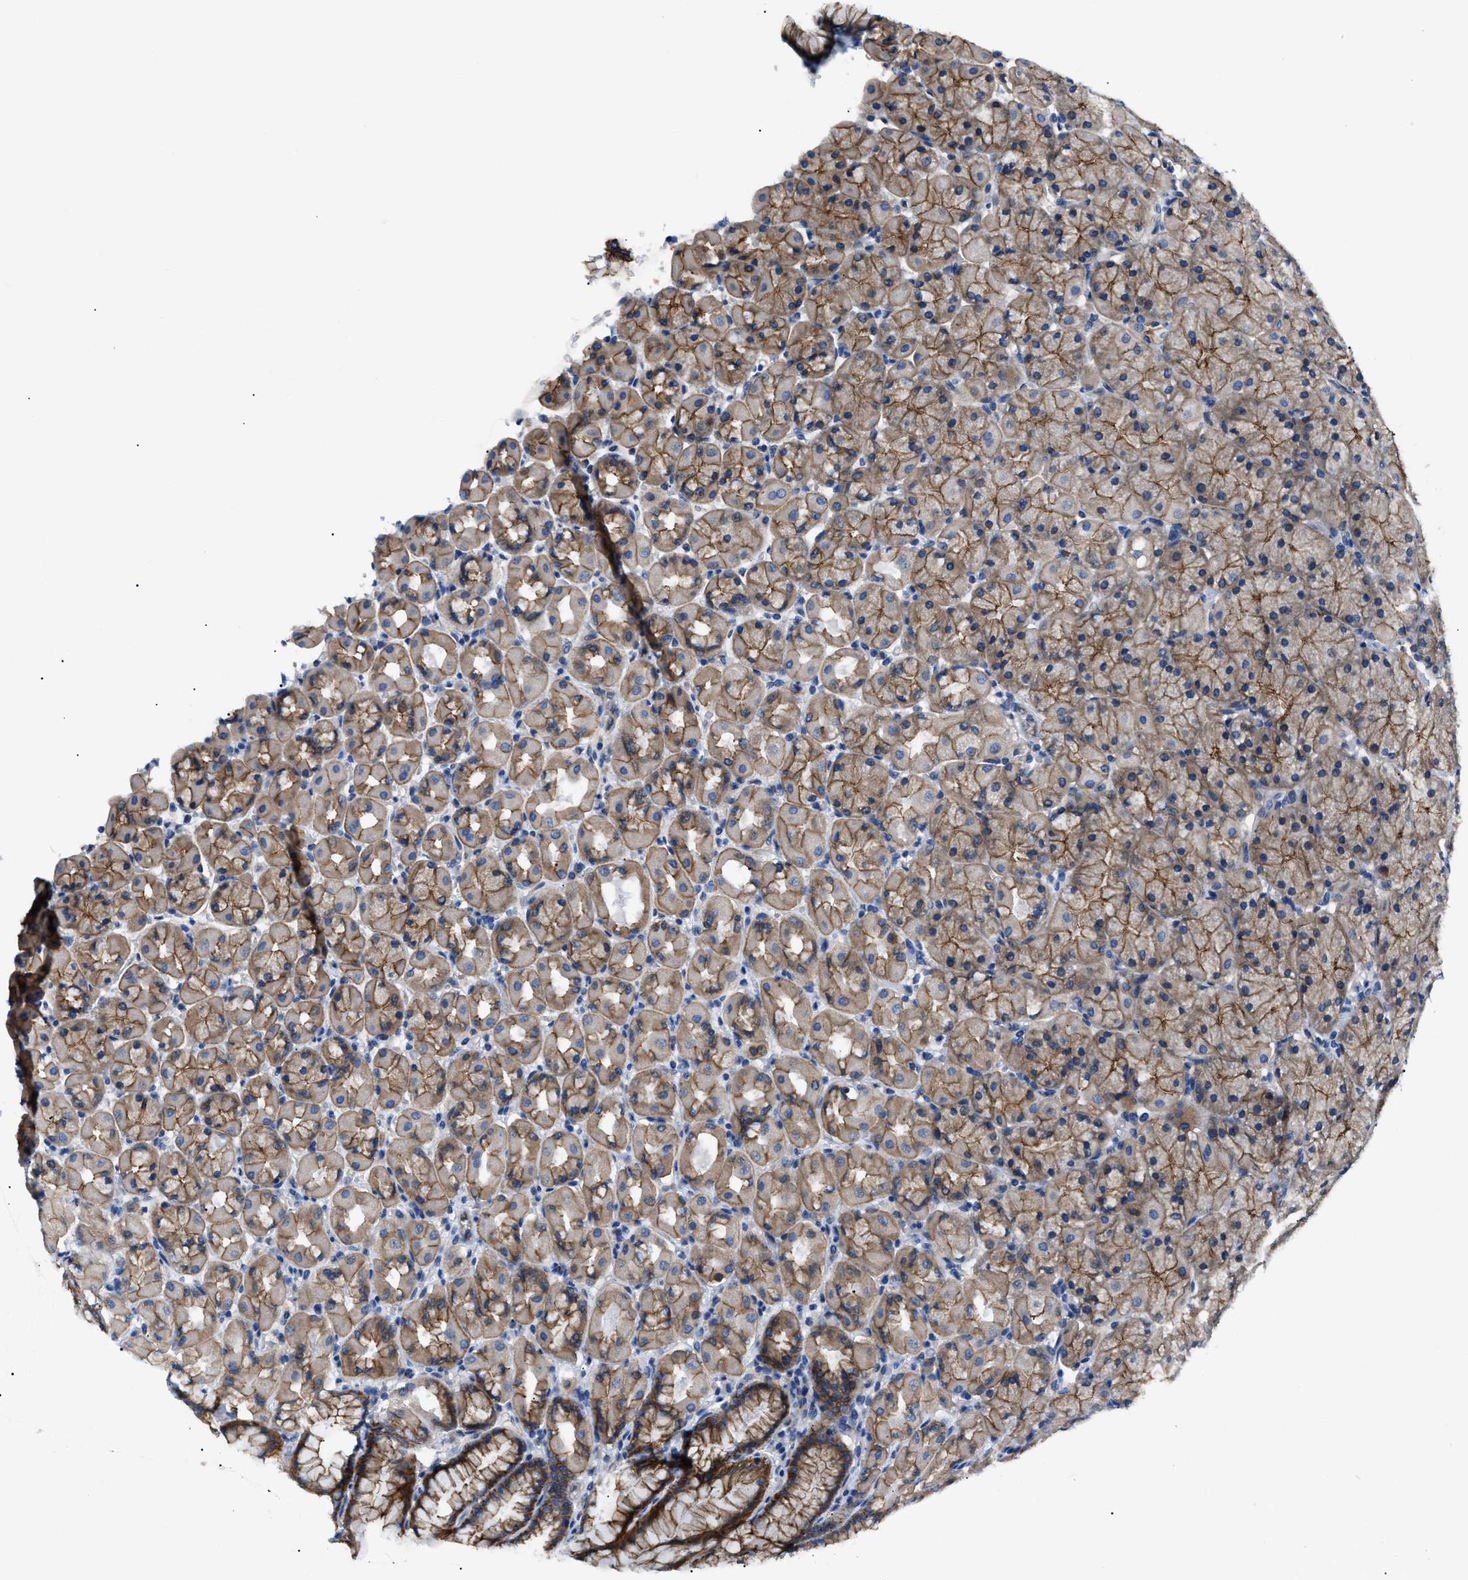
{"staining": {"intensity": "moderate", "quantity": ">75%", "location": "cytoplasmic/membranous"}, "tissue": "stomach", "cell_type": "Glandular cells", "image_type": "normal", "snomed": [{"axis": "morphology", "description": "Normal tissue, NOS"}, {"axis": "topography", "description": "Stomach, upper"}], "caption": "The image demonstrates immunohistochemical staining of benign stomach. There is moderate cytoplasmic/membranous positivity is seen in about >75% of glandular cells.", "gene": "ZDHHC24", "patient": {"sex": "female", "age": 56}}